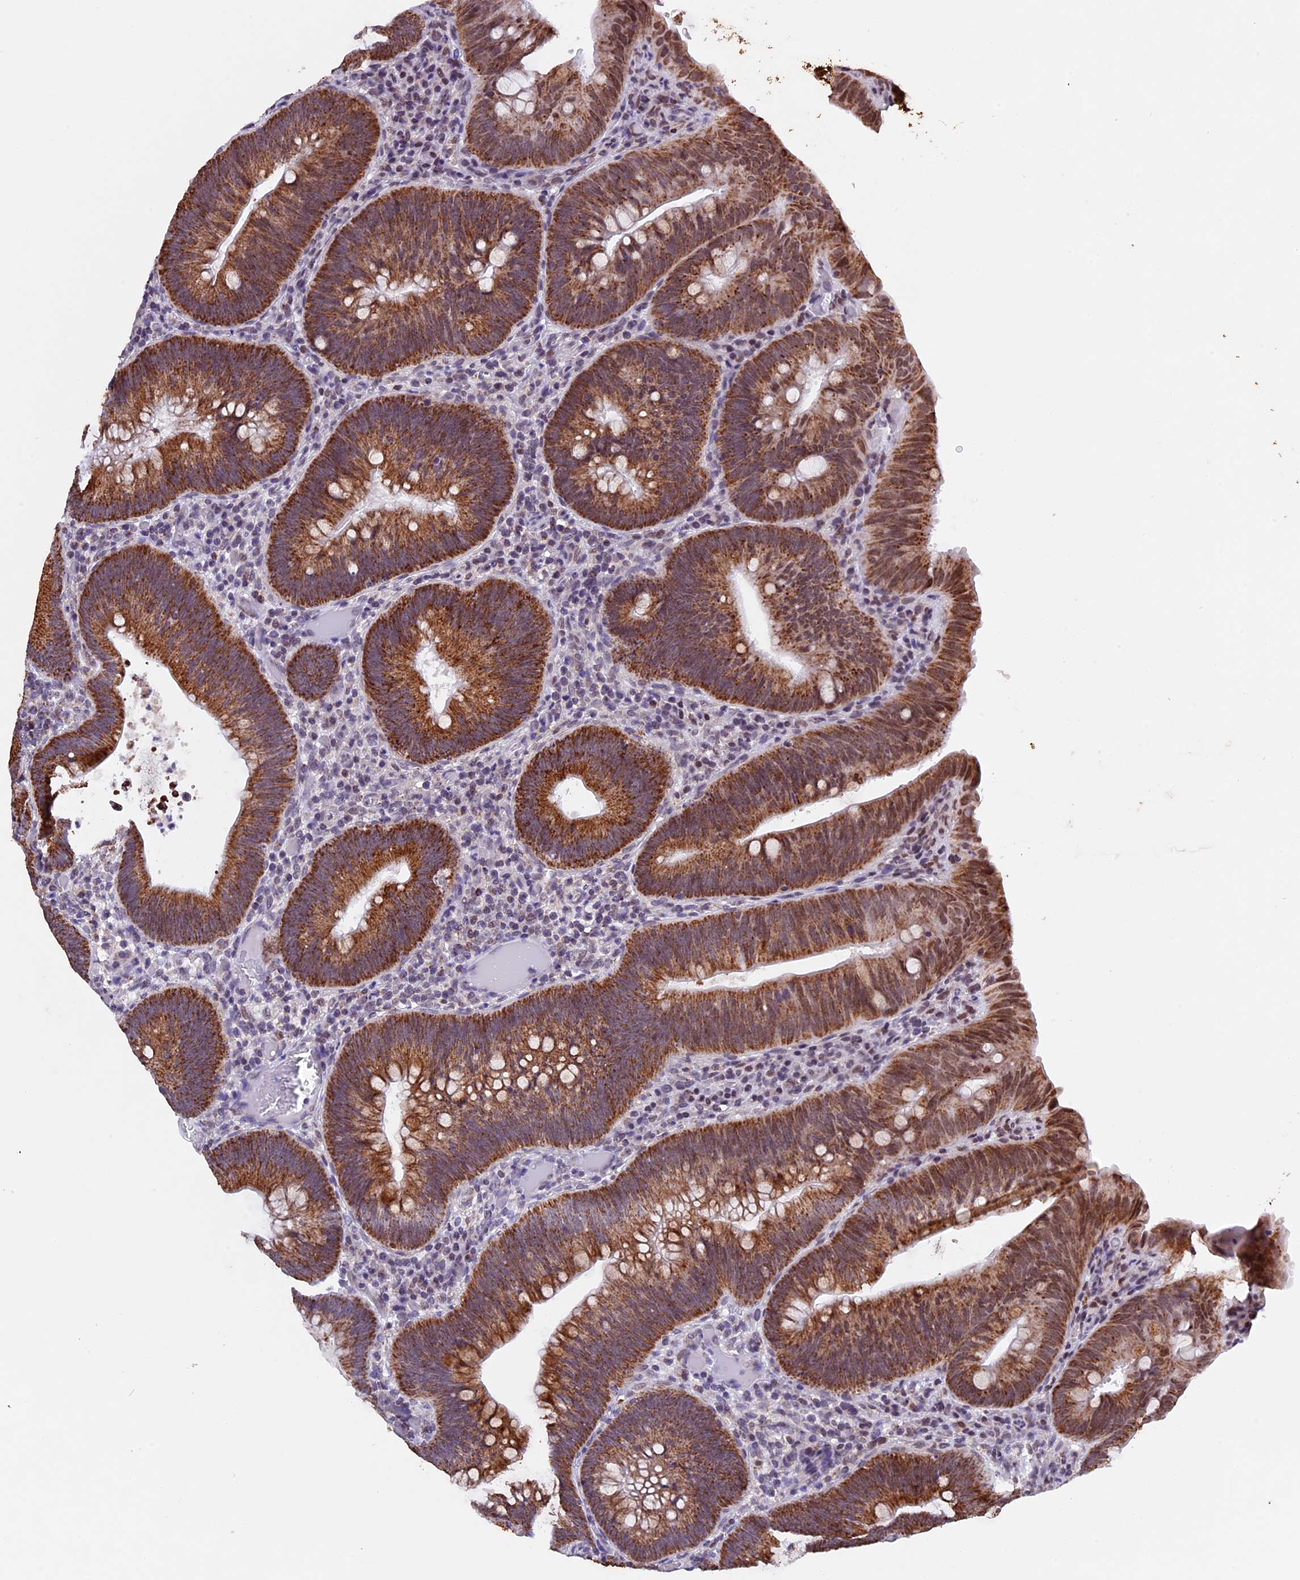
{"staining": {"intensity": "strong", "quantity": ">75%", "location": "cytoplasmic/membranous"}, "tissue": "colorectal cancer", "cell_type": "Tumor cells", "image_type": "cancer", "snomed": [{"axis": "morphology", "description": "Adenocarcinoma, NOS"}, {"axis": "topography", "description": "Rectum"}], "caption": "Immunohistochemical staining of human colorectal cancer demonstrates high levels of strong cytoplasmic/membranous staining in about >75% of tumor cells.", "gene": "TFAM", "patient": {"sex": "female", "age": 75}}